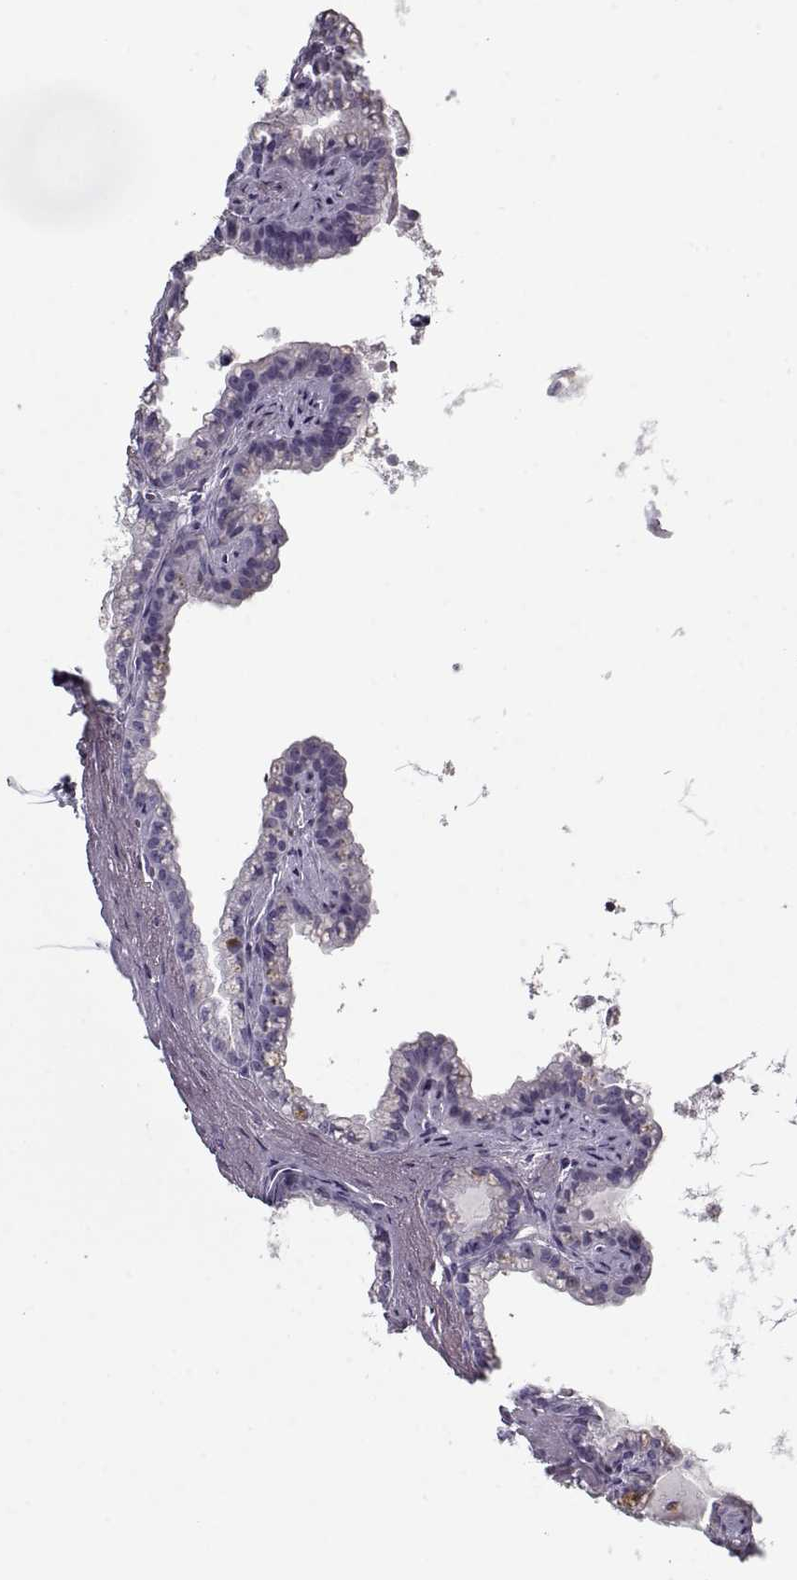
{"staining": {"intensity": "negative", "quantity": "none", "location": "none"}, "tissue": "seminal vesicle", "cell_type": "Glandular cells", "image_type": "normal", "snomed": [{"axis": "morphology", "description": "Normal tissue, NOS"}, {"axis": "morphology", "description": "Urothelial carcinoma, NOS"}, {"axis": "topography", "description": "Urinary bladder"}, {"axis": "topography", "description": "Seminal veicle"}], "caption": "This is an immunohistochemistry (IHC) micrograph of normal human seminal vesicle. There is no staining in glandular cells.", "gene": "CCDC136", "patient": {"sex": "male", "age": 76}}